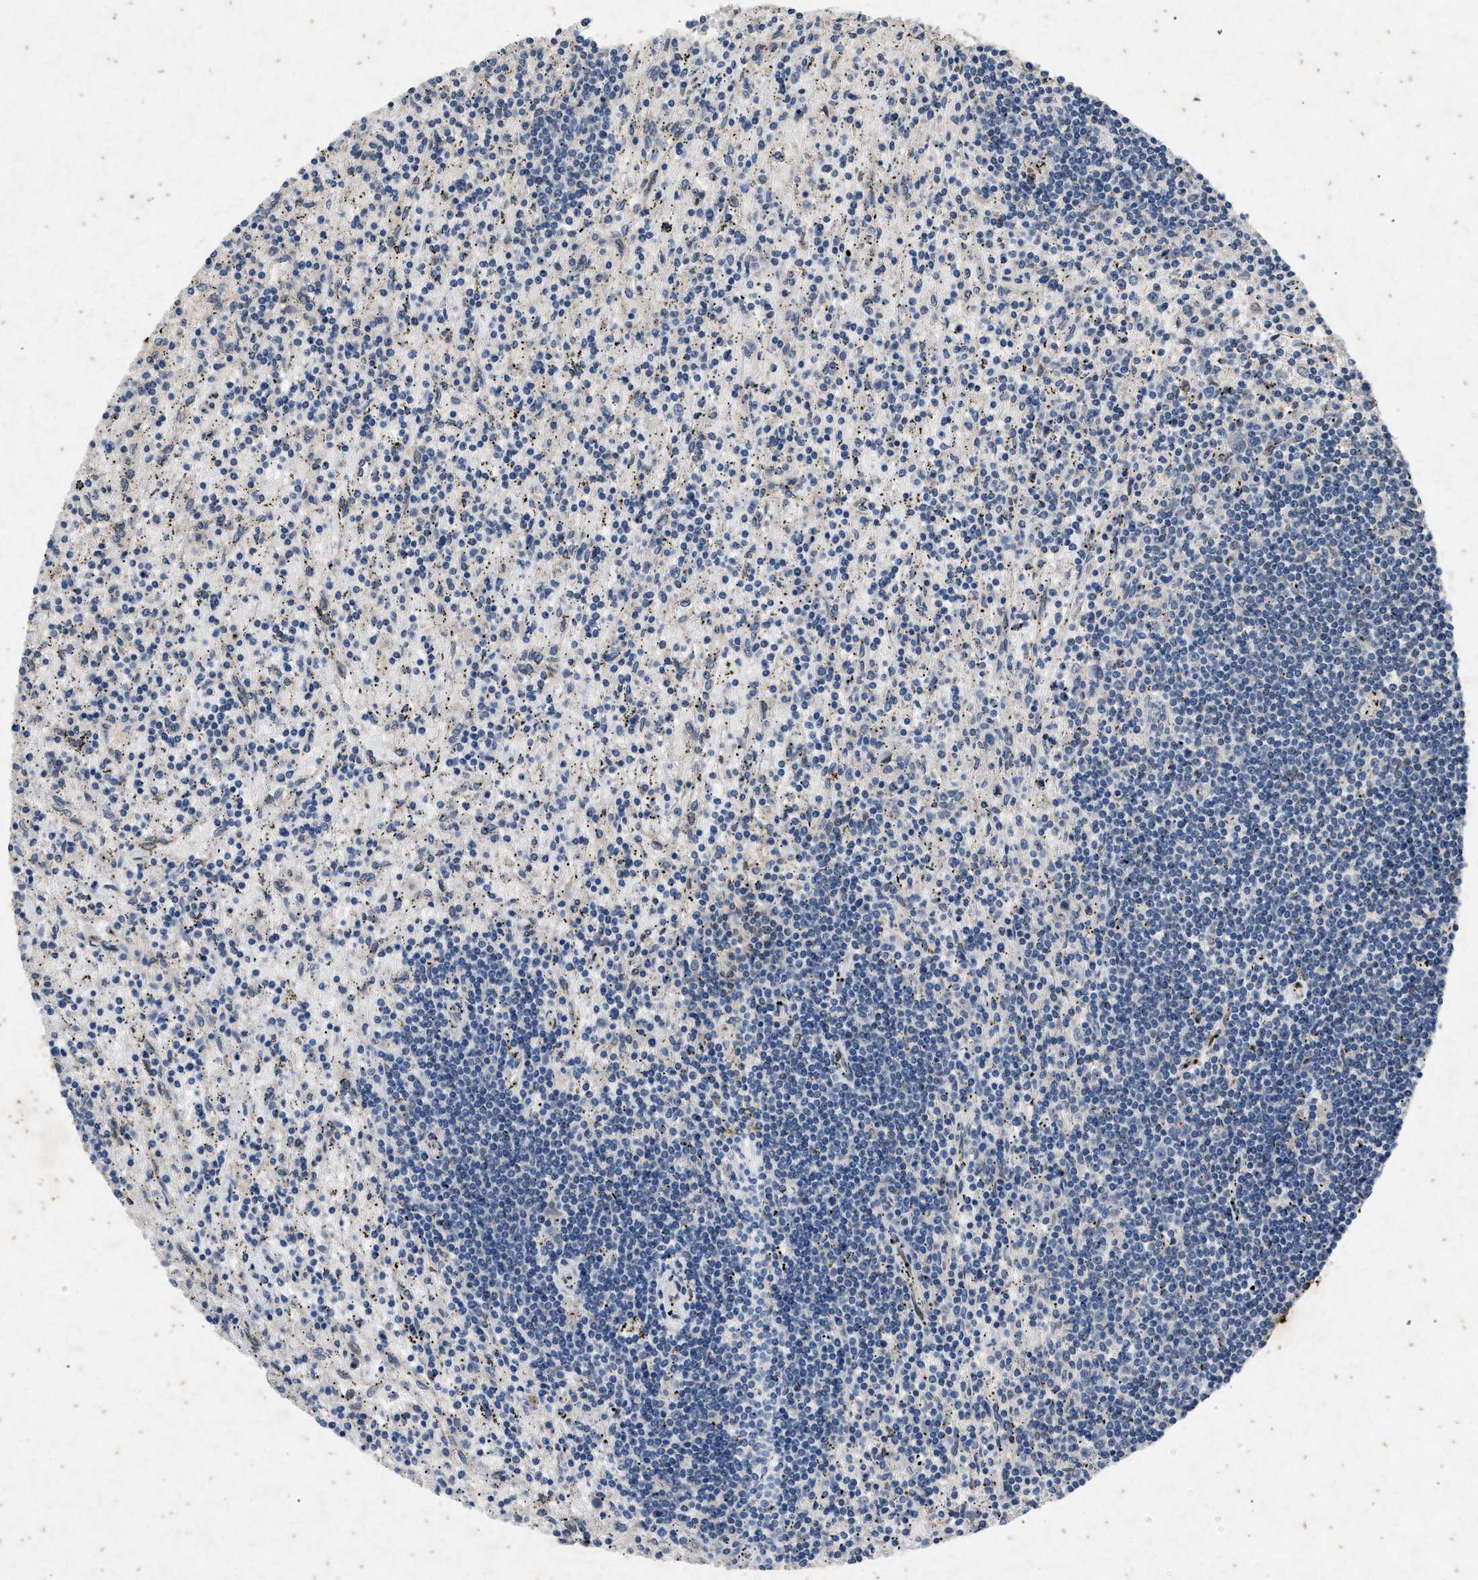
{"staining": {"intensity": "negative", "quantity": "none", "location": "none"}, "tissue": "lymphoma", "cell_type": "Tumor cells", "image_type": "cancer", "snomed": [{"axis": "morphology", "description": "Malignant lymphoma, non-Hodgkin's type, Low grade"}, {"axis": "topography", "description": "Spleen"}], "caption": "Tumor cells are negative for brown protein staining in low-grade malignant lymphoma, non-Hodgkin's type. (DAB immunohistochemistry with hematoxylin counter stain).", "gene": "PRKG2", "patient": {"sex": "male", "age": 76}}